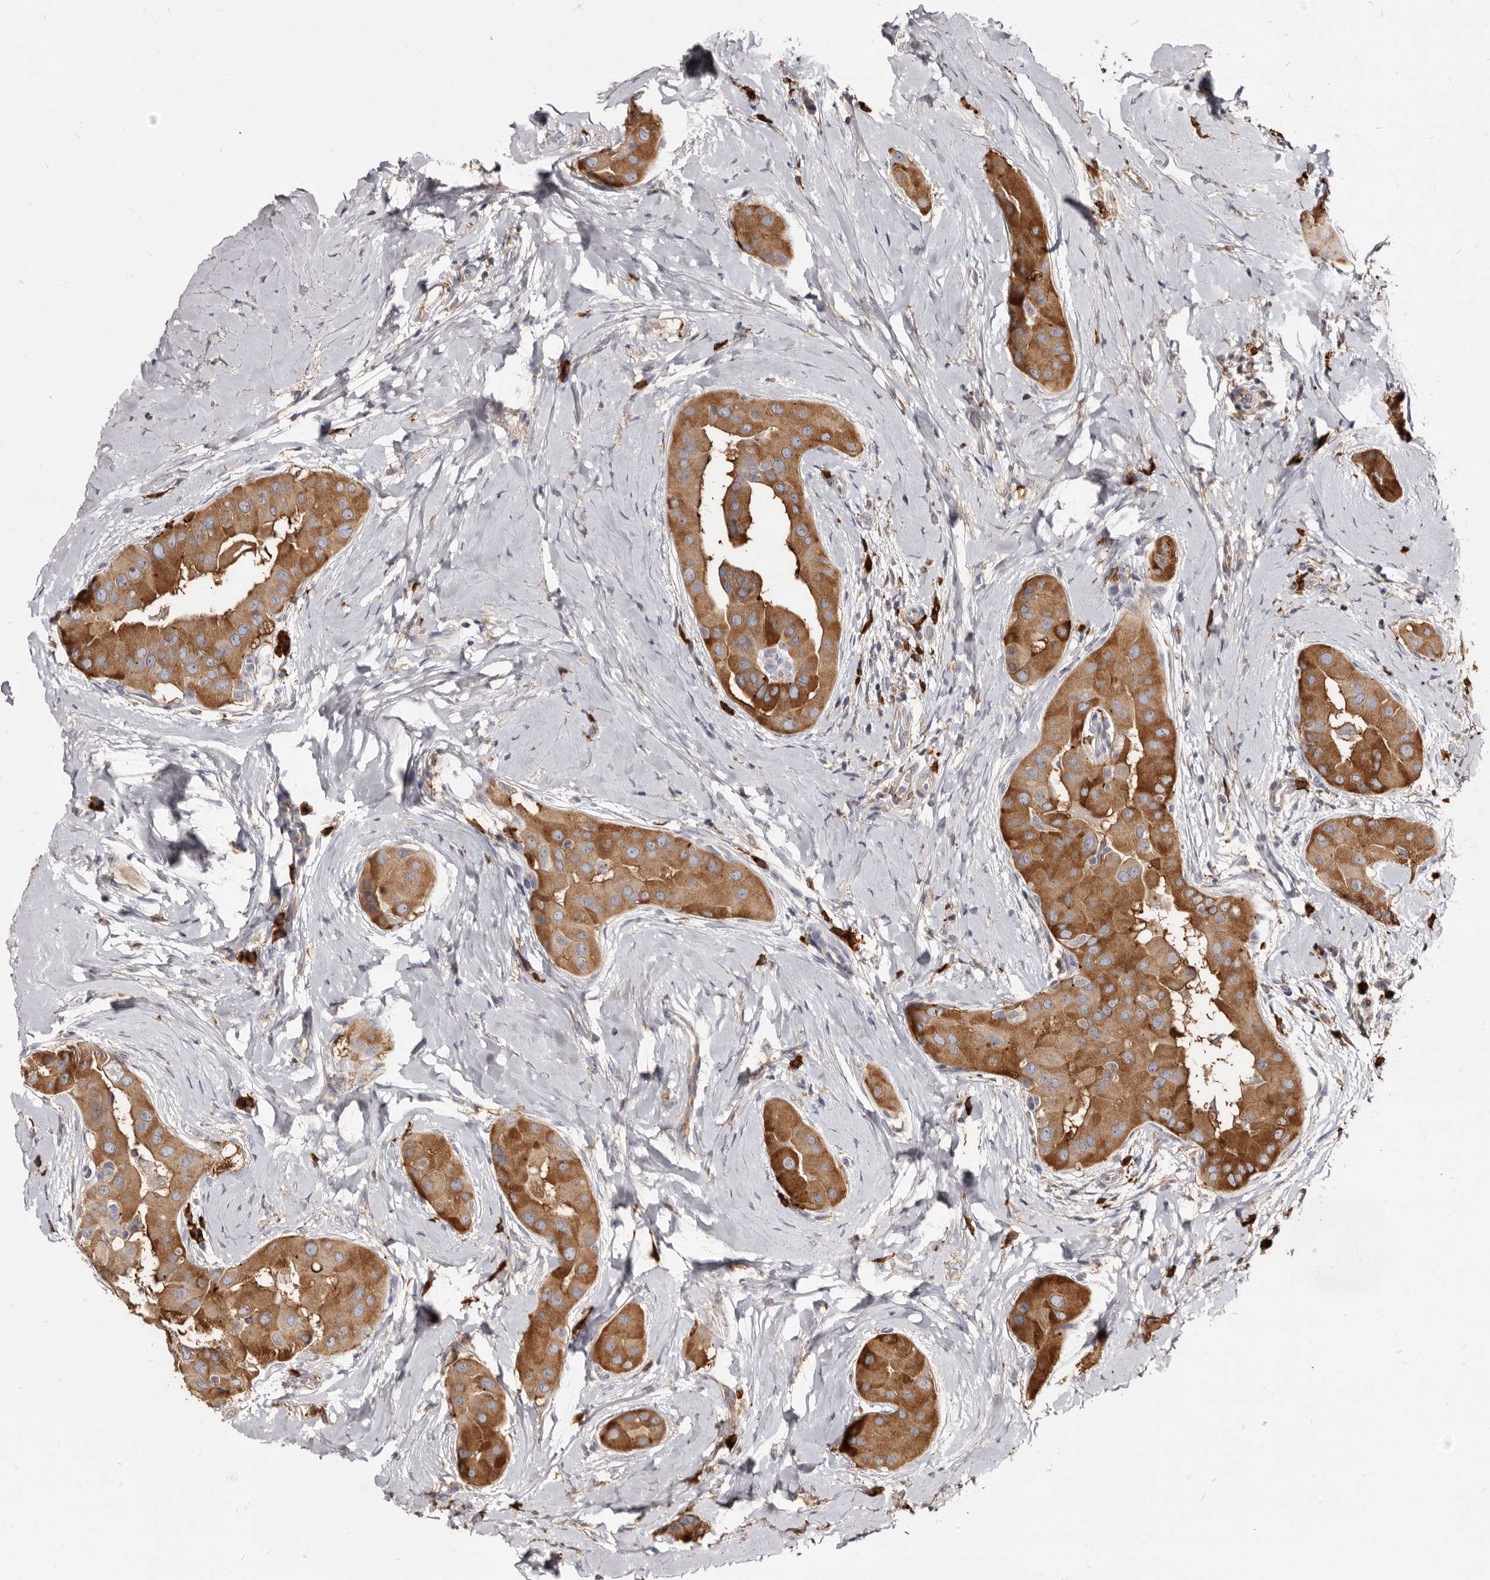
{"staining": {"intensity": "moderate", "quantity": ">75%", "location": "cytoplasmic/membranous"}, "tissue": "thyroid cancer", "cell_type": "Tumor cells", "image_type": "cancer", "snomed": [{"axis": "morphology", "description": "Papillary adenocarcinoma, NOS"}, {"axis": "topography", "description": "Thyroid gland"}], "caption": "Approximately >75% of tumor cells in thyroid cancer exhibit moderate cytoplasmic/membranous protein expression as visualized by brown immunohistochemical staining.", "gene": "TPD52", "patient": {"sex": "male", "age": 33}}